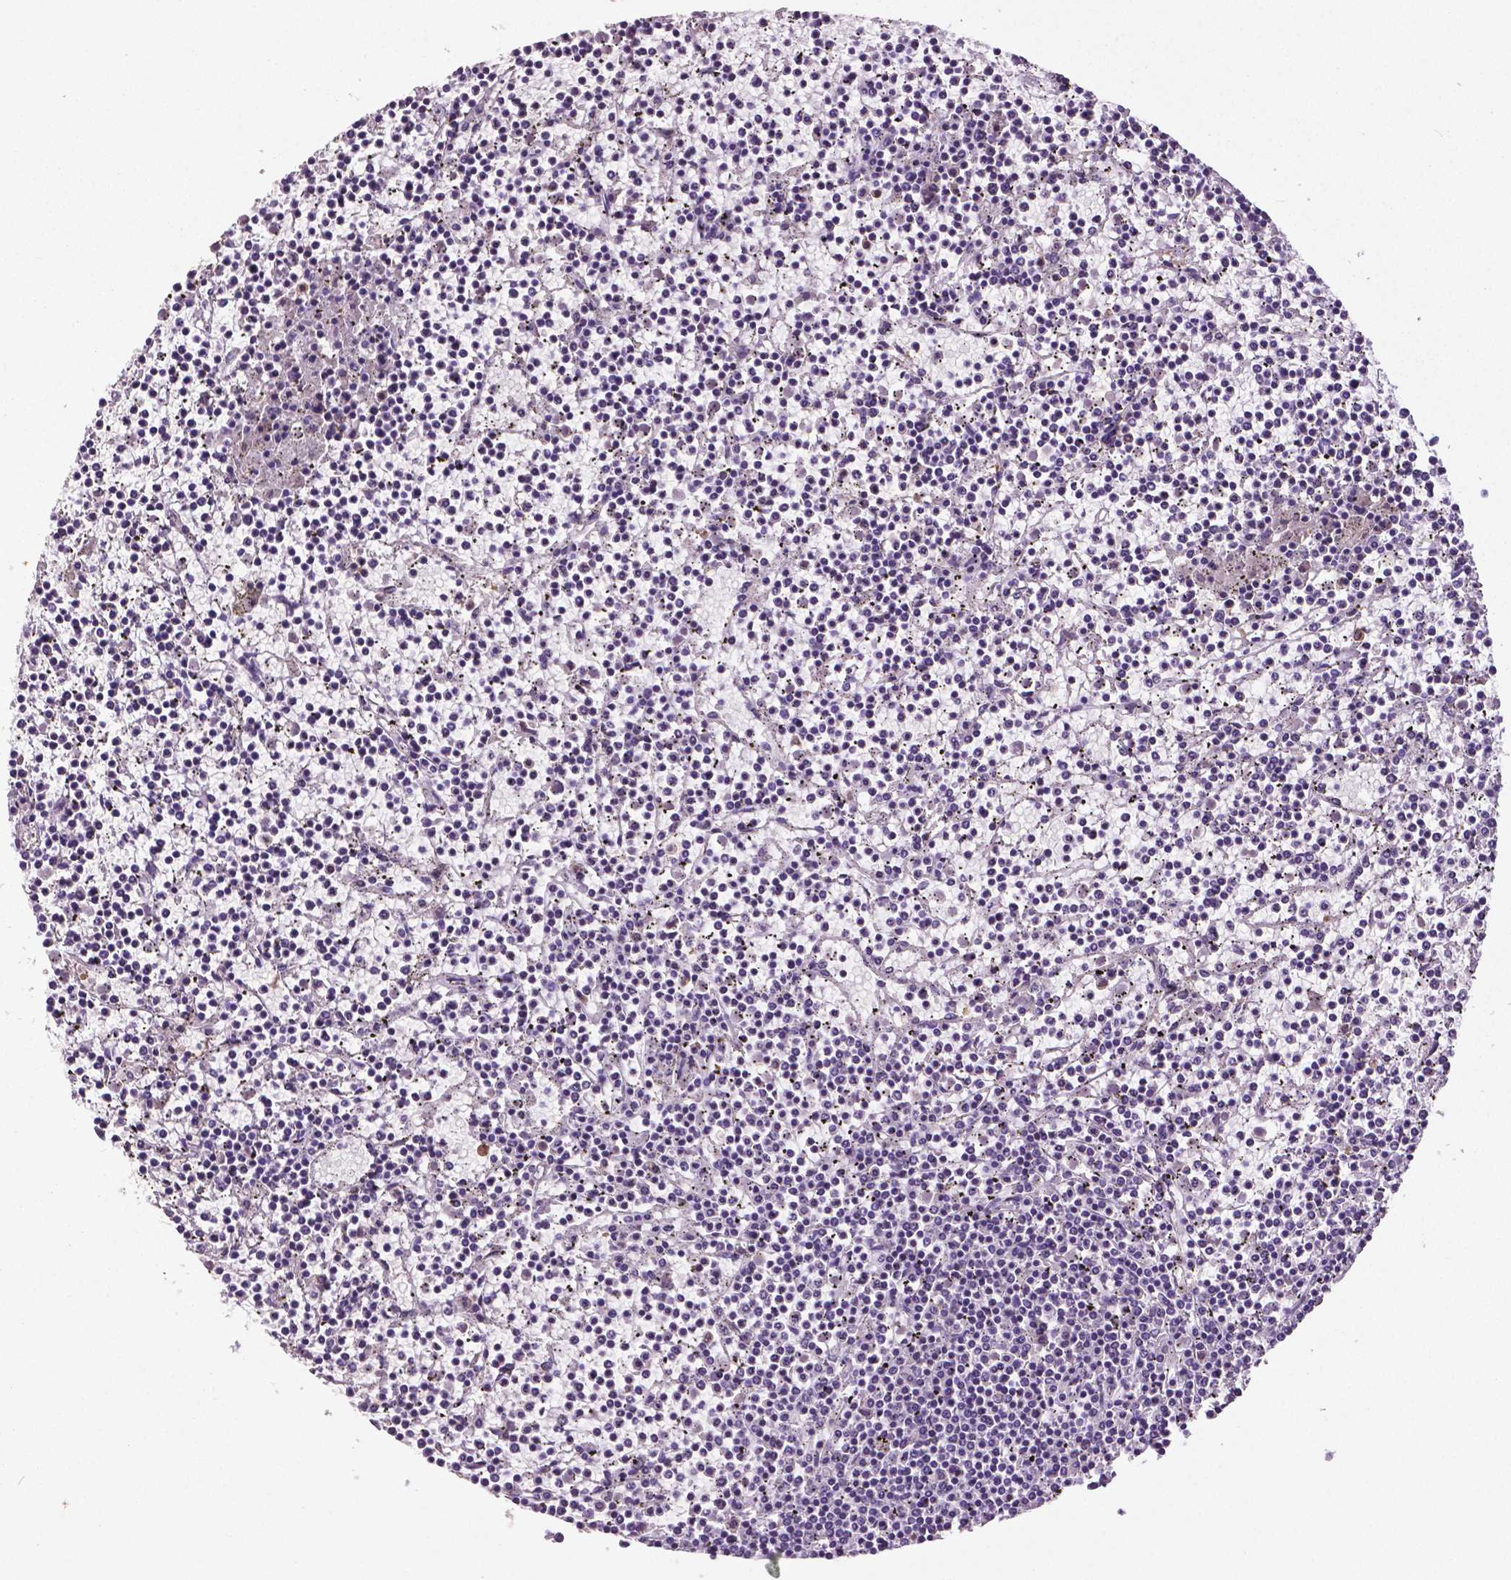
{"staining": {"intensity": "negative", "quantity": "none", "location": "none"}, "tissue": "lymphoma", "cell_type": "Tumor cells", "image_type": "cancer", "snomed": [{"axis": "morphology", "description": "Malignant lymphoma, non-Hodgkin's type, Low grade"}, {"axis": "topography", "description": "Spleen"}], "caption": "Immunohistochemistry (IHC) of lymphoma reveals no expression in tumor cells.", "gene": "PHGDH", "patient": {"sex": "female", "age": 19}}